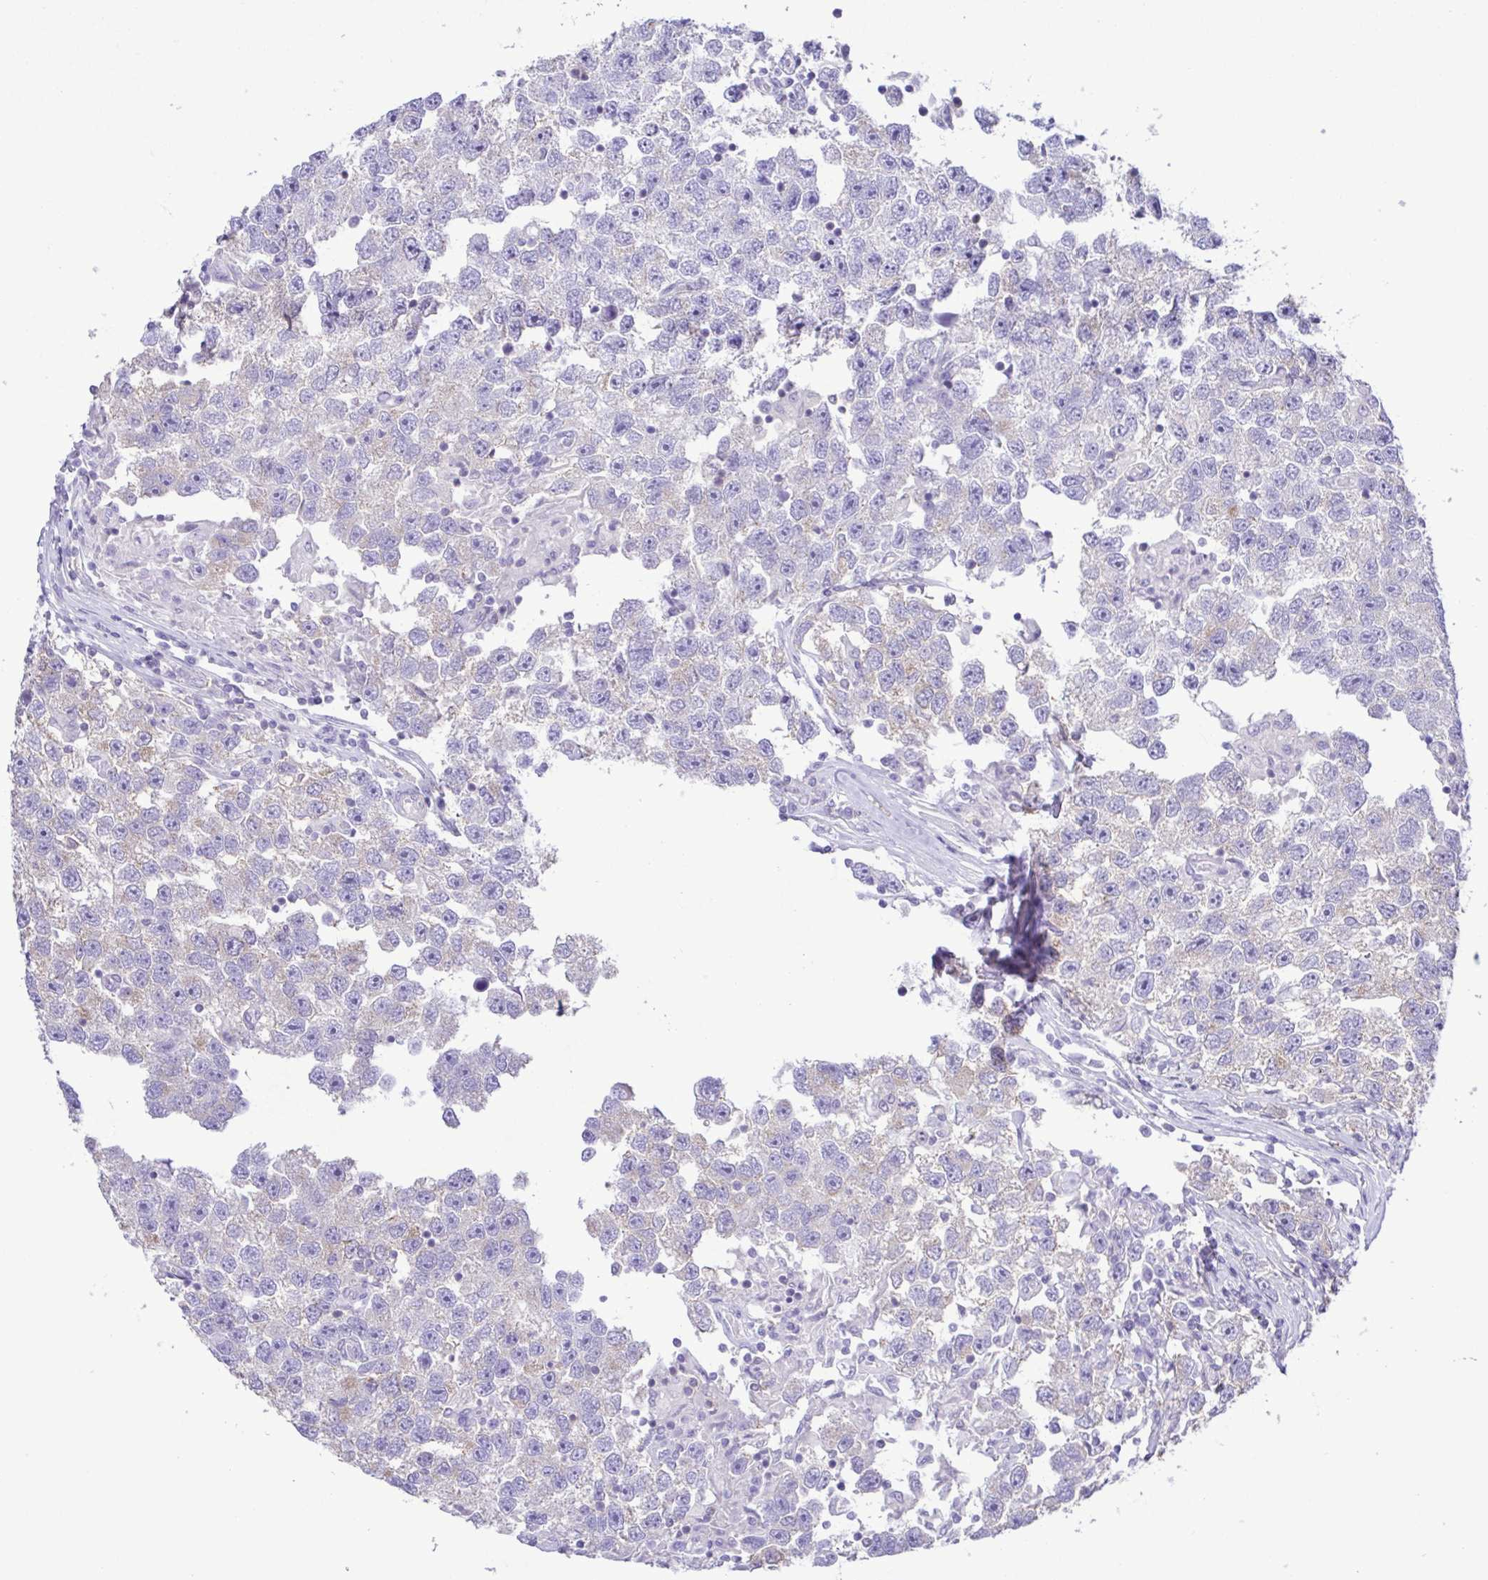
{"staining": {"intensity": "negative", "quantity": "none", "location": "none"}, "tissue": "testis cancer", "cell_type": "Tumor cells", "image_type": "cancer", "snomed": [{"axis": "morphology", "description": "Seminoma, NOS"}, {"axis": "topography", "description": "Testis"}], "caption": "IHC of testis cancer (seminoma) shows no staining in tumor cells.", "gene": "CYP17A1", "patient": {"sex": "male", "age": 26}}